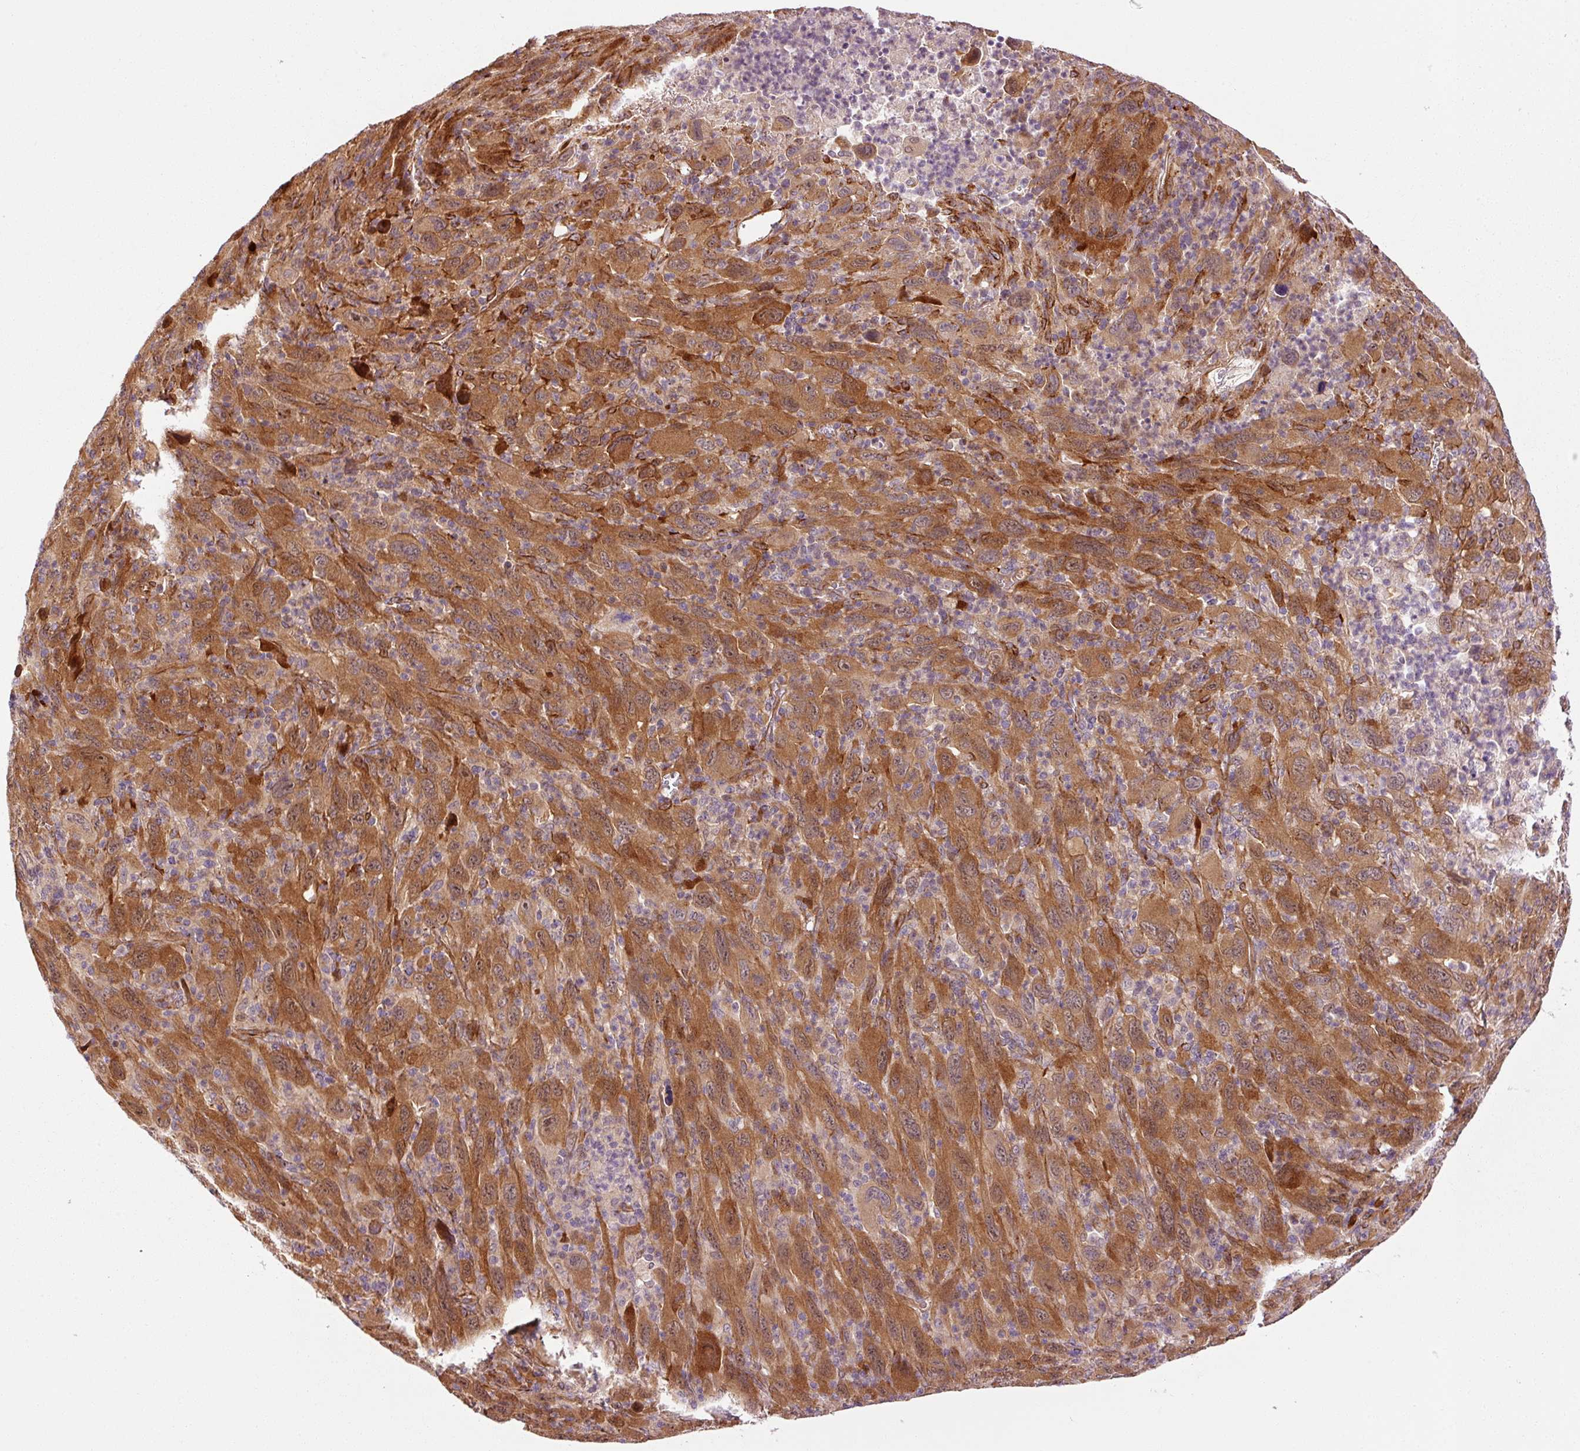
{"staining": {"intensity": "strong", "quantity": ">75%", "location": "cytoplasmic/membranous,nuclear"}, "tissue": "melanoma", "cell_type": "Tumor cells", "image_type": "cancer", "snomed": [{"axis": "morphology", "description": "Malignant melanoma, Metastatic site"}, {"axis": "topography", "description": "Skin"}], "caption": "IHC of human melanoma shows high levels of strong cytoplasmic/membranous and nuclear positivity in about >75% of tumor cells.", "gene": "PPP1R14B", "patient": {"sex": "female", "age": 56}}